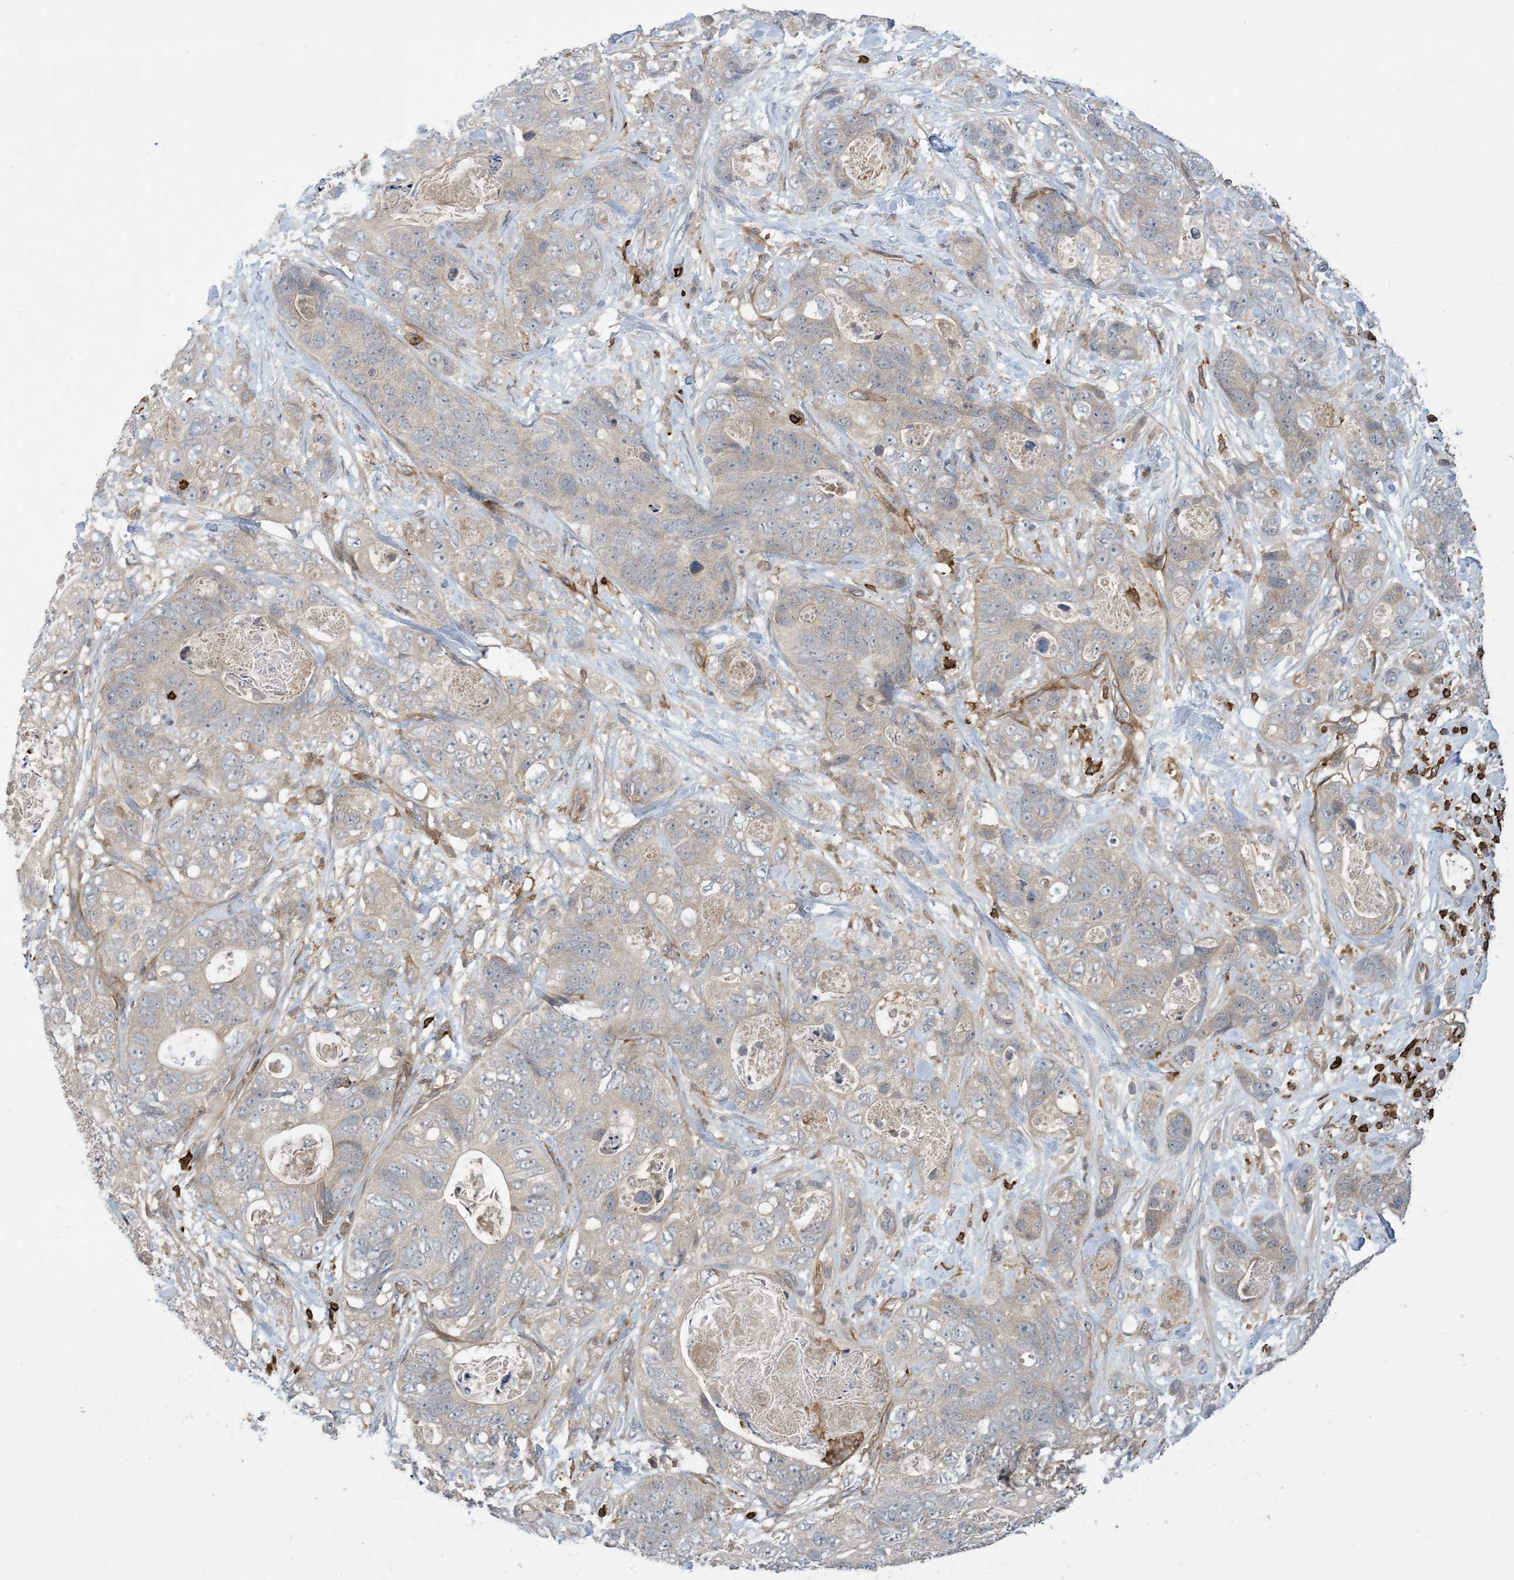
{"staining": {"intensity": "negative", "quantity": "none", "location": "none"}, "tissue": "stomach cancer", "cell_type": "Tumor cells", "image_type": "cancer", "snomed": [{"axis": "morphology", "description": "Normal tissue, NOS"}, {"axis": "morphology", "description": "Adenocarcinoma, NOS"}, {"axis": "topography", "description": "Stomach"}], "caption": "A histopathology image of human stomach cancer is negative for staining in tumor cells. The staining is performed using DAB brown chromogen with nuclei counter-stained in using hematoxylin.", "gene": "AK9", "patient": {"sex": "female", "age": 89}}